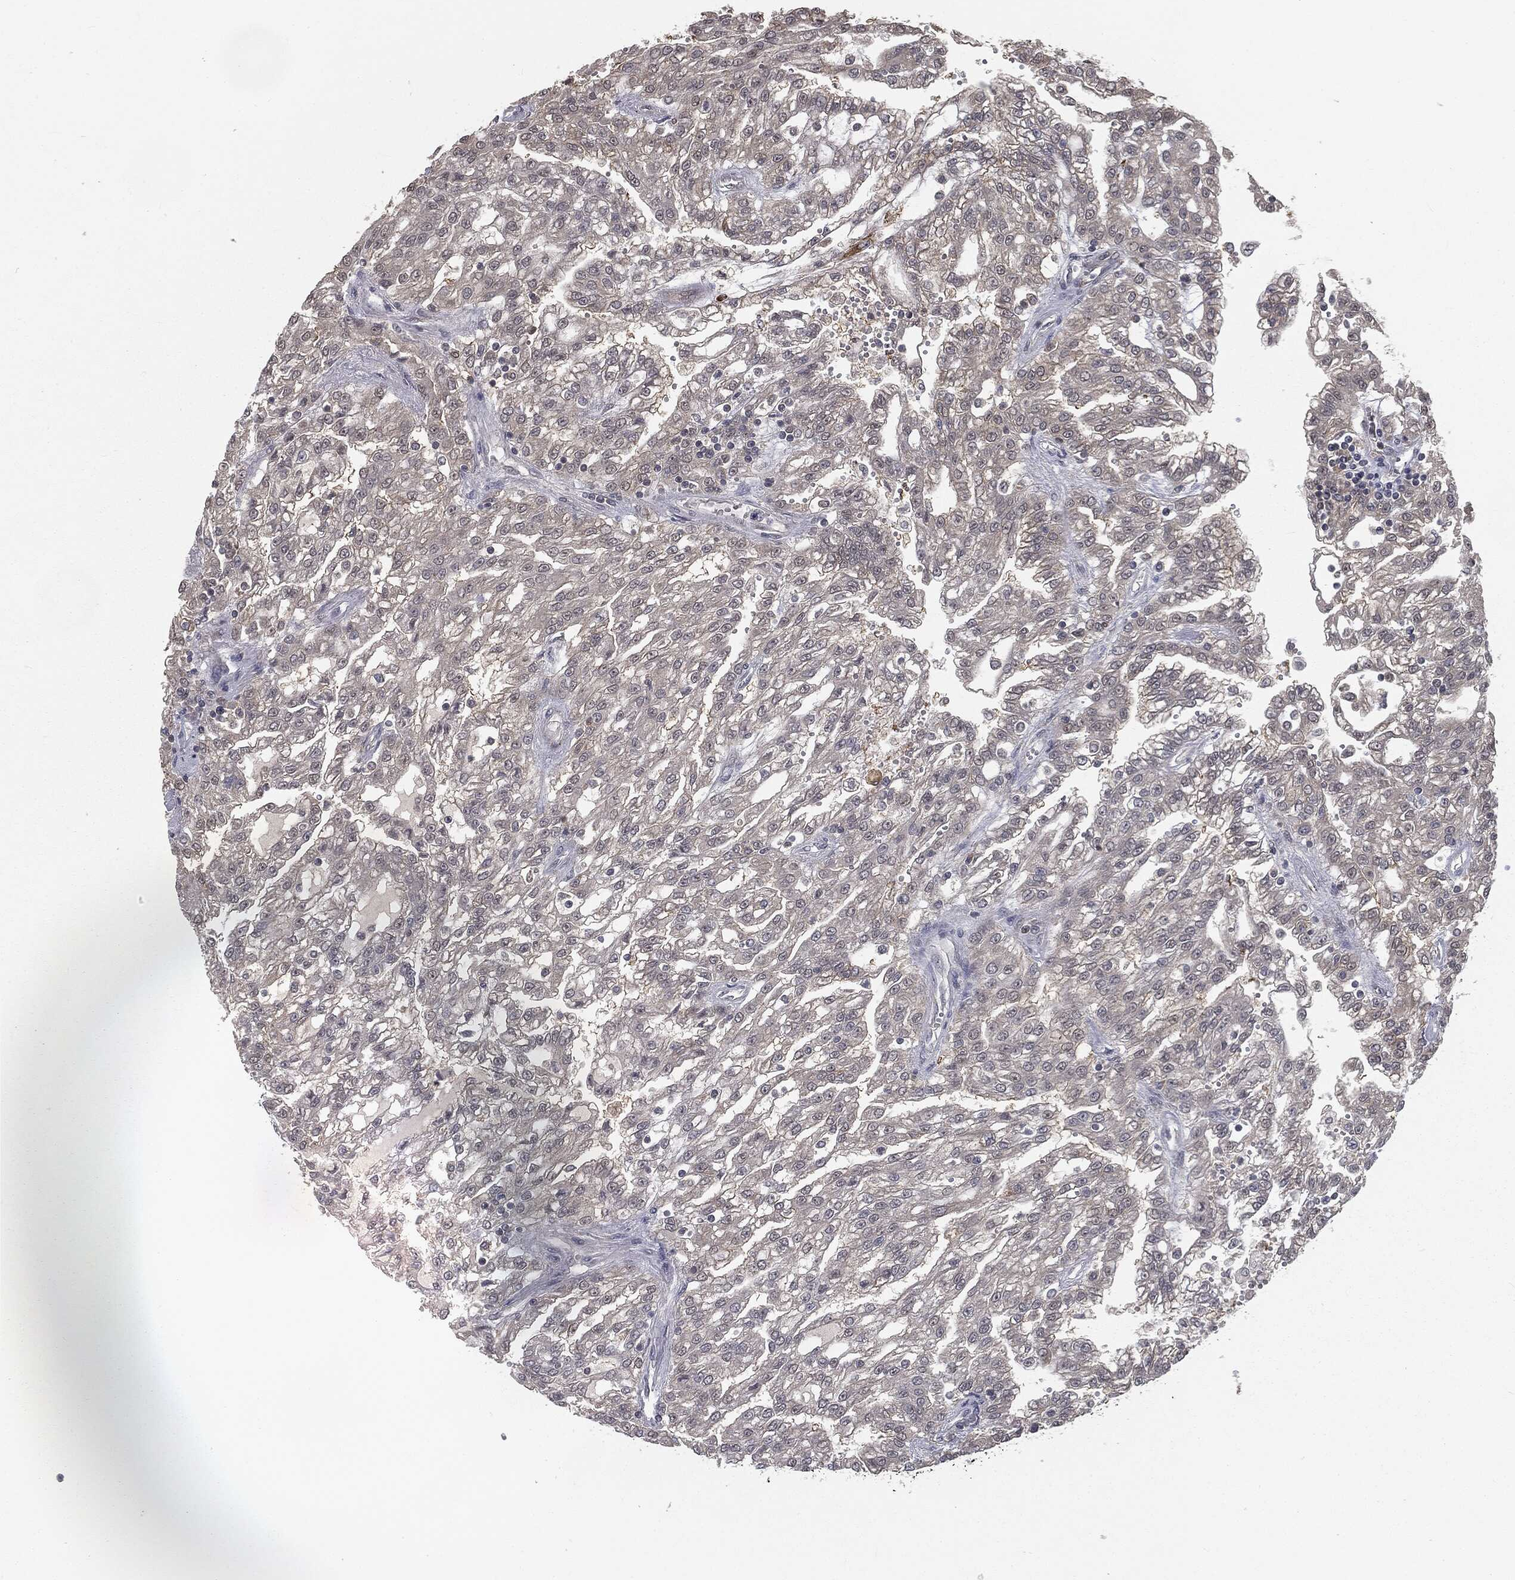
{"staining": {"intensity": "negative", "quantity": "none", "location": "none"}, "tissue": "renal cancer", "cell_type": "Tumor cells", "image_type": "cancer", "snomed": [{"axis": "morphology", "description": "Adenocarcinoma, NOS"}, {"axis": "topography", "description": "Kidney"}], "caption": "The image reveals no significant positivity in tumor cells of renal cancer.", "gene": "FBXO7", "patient": {"sex": "male", "age": 63}}